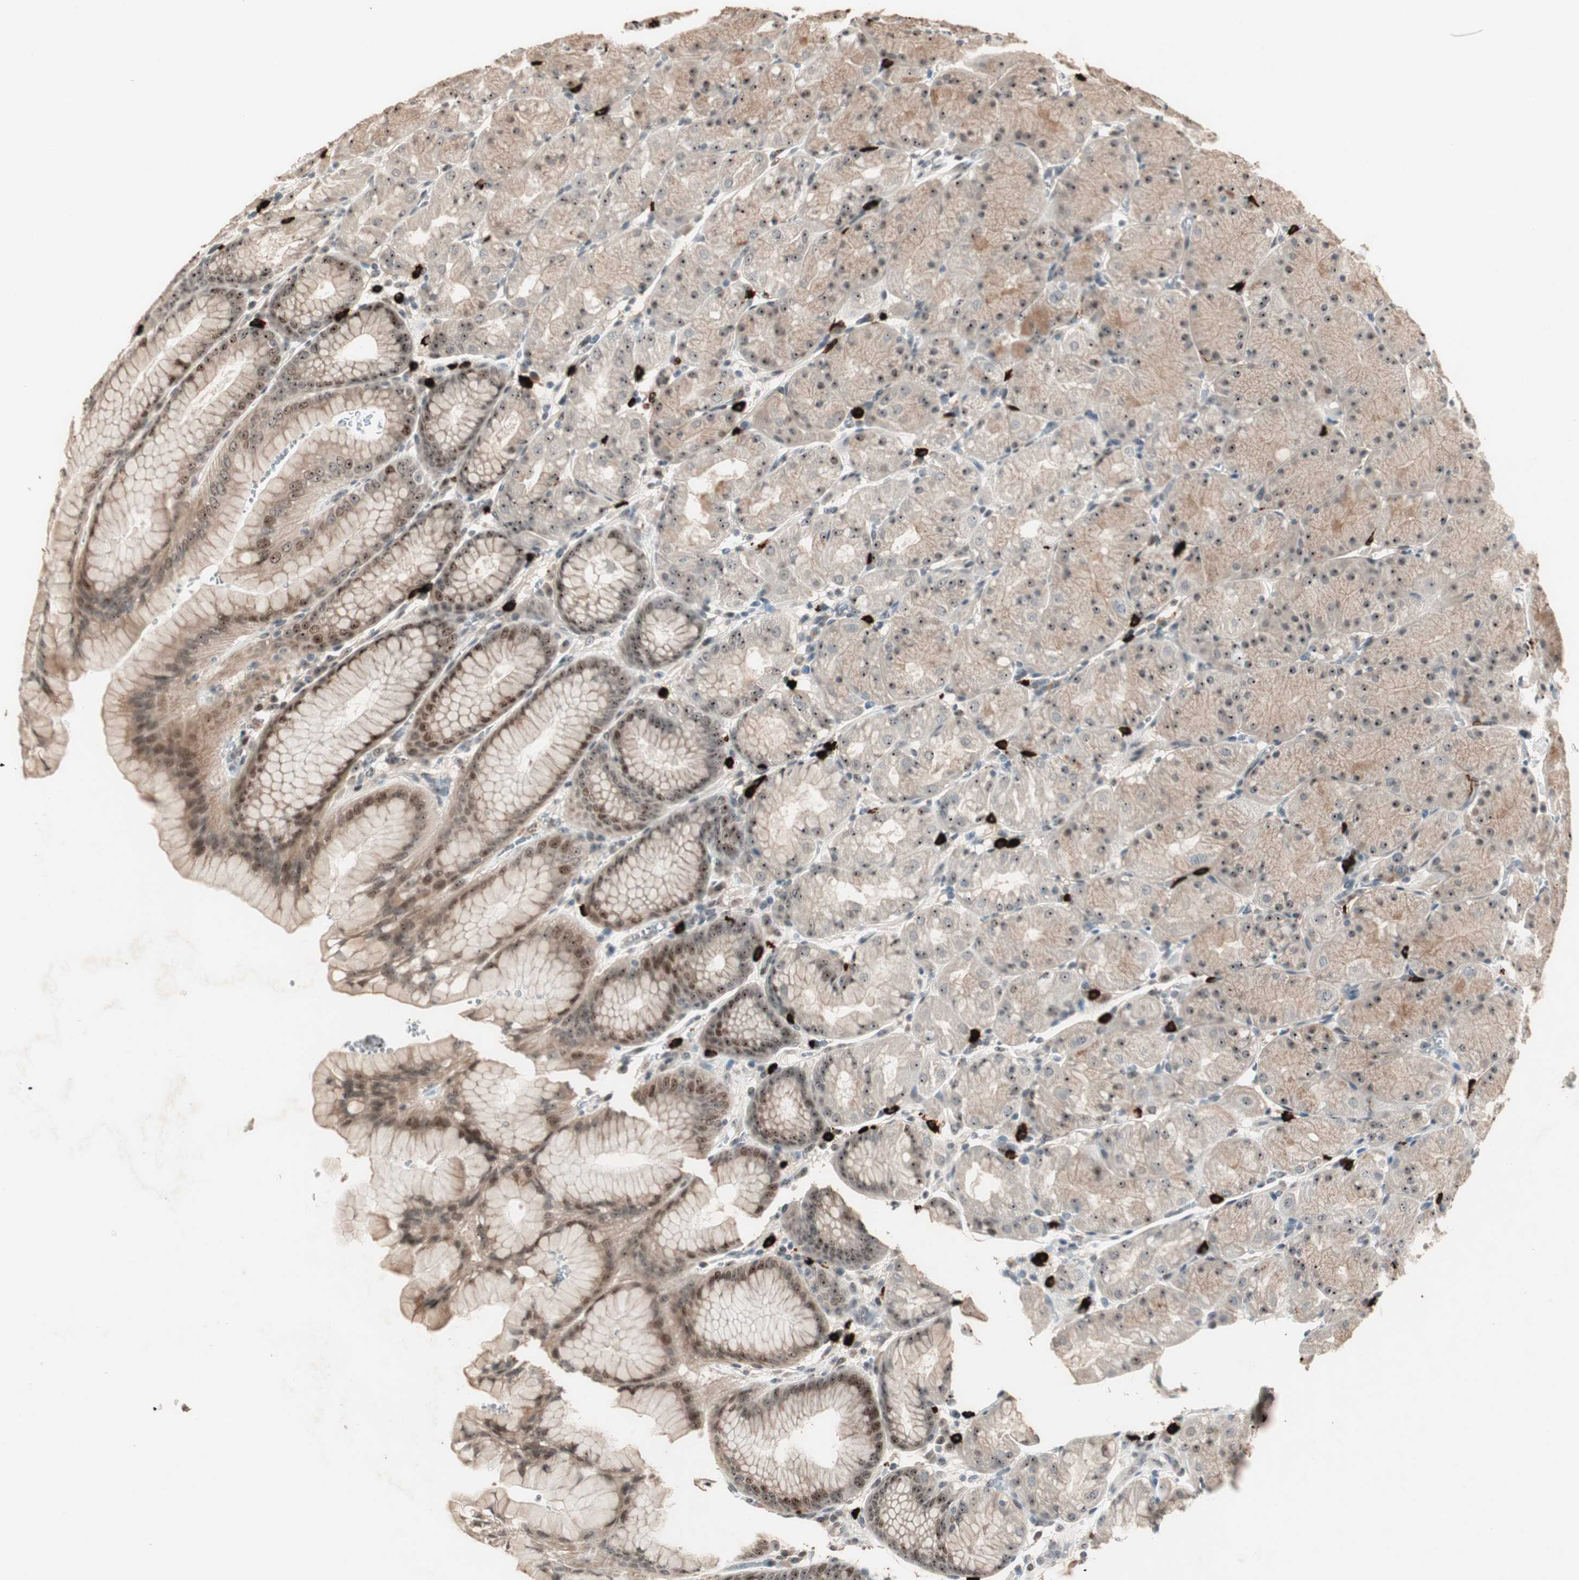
{"staining": {"intensity": "moderate", "quantity": ">75%", "location": "cytoplasmic/membranous,nuclear"}, "tissue": "stomach", "cell_type": "Glandular cells", "image_type": "normal", "snomed": [{"axis": "morphology", "description": "Normal tissue, NOS"}, {"axis": "topography", "description": "Stomach, upper"}, {"axis": "topography", "description": "Stomach"}], "caption": "Immunohistochemical staining of unremarkable human stomach displays medium levels of moderate cytoplasmic/membranous,nuclear expression in about >75% of glandular cells.", "gene": "ETV4", "patient": {"sex": "male", "age": 76}}